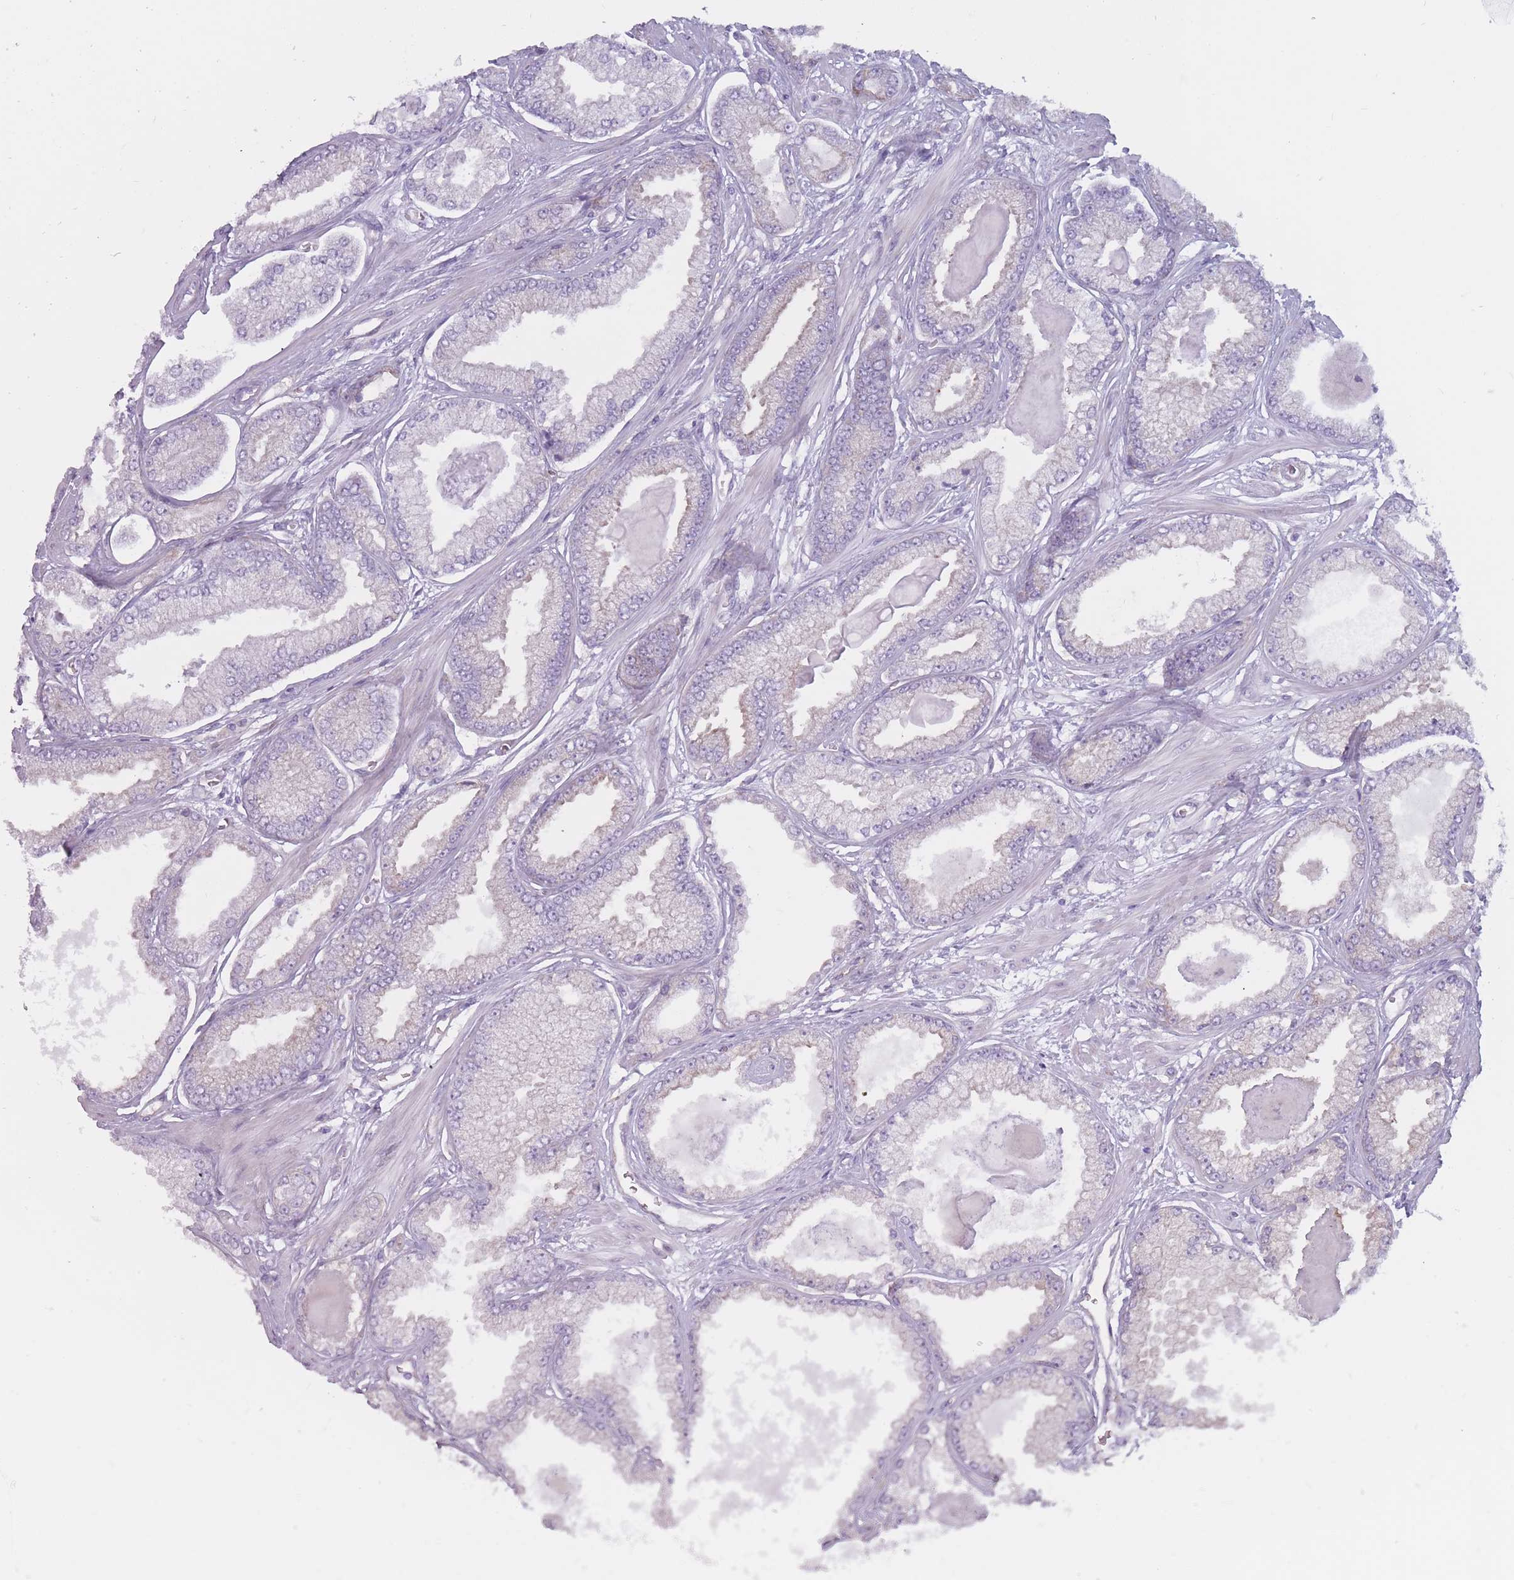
{"staining": {"intensity": "negative", "quantity": "none", "location": "none"}, "tissue": "prostate cancer", "cell_type": "Tumor cells", "image_type": "cancer", "snomed": [{"axis": "morphology", "description": "Adenocarcinoma, Low grade"}, {"axis": "topography", "description": "Prostate"}], "caption": "Immunohistochemistry of human prostate cancer (low-grade adenocarcinoma) demonstrates no staining in tumor cells. (Immunohistochemistry, brightfield microscopy, high magnification).", "gene": "RPL18", "patient": {"sex": "male", "age": 64}}